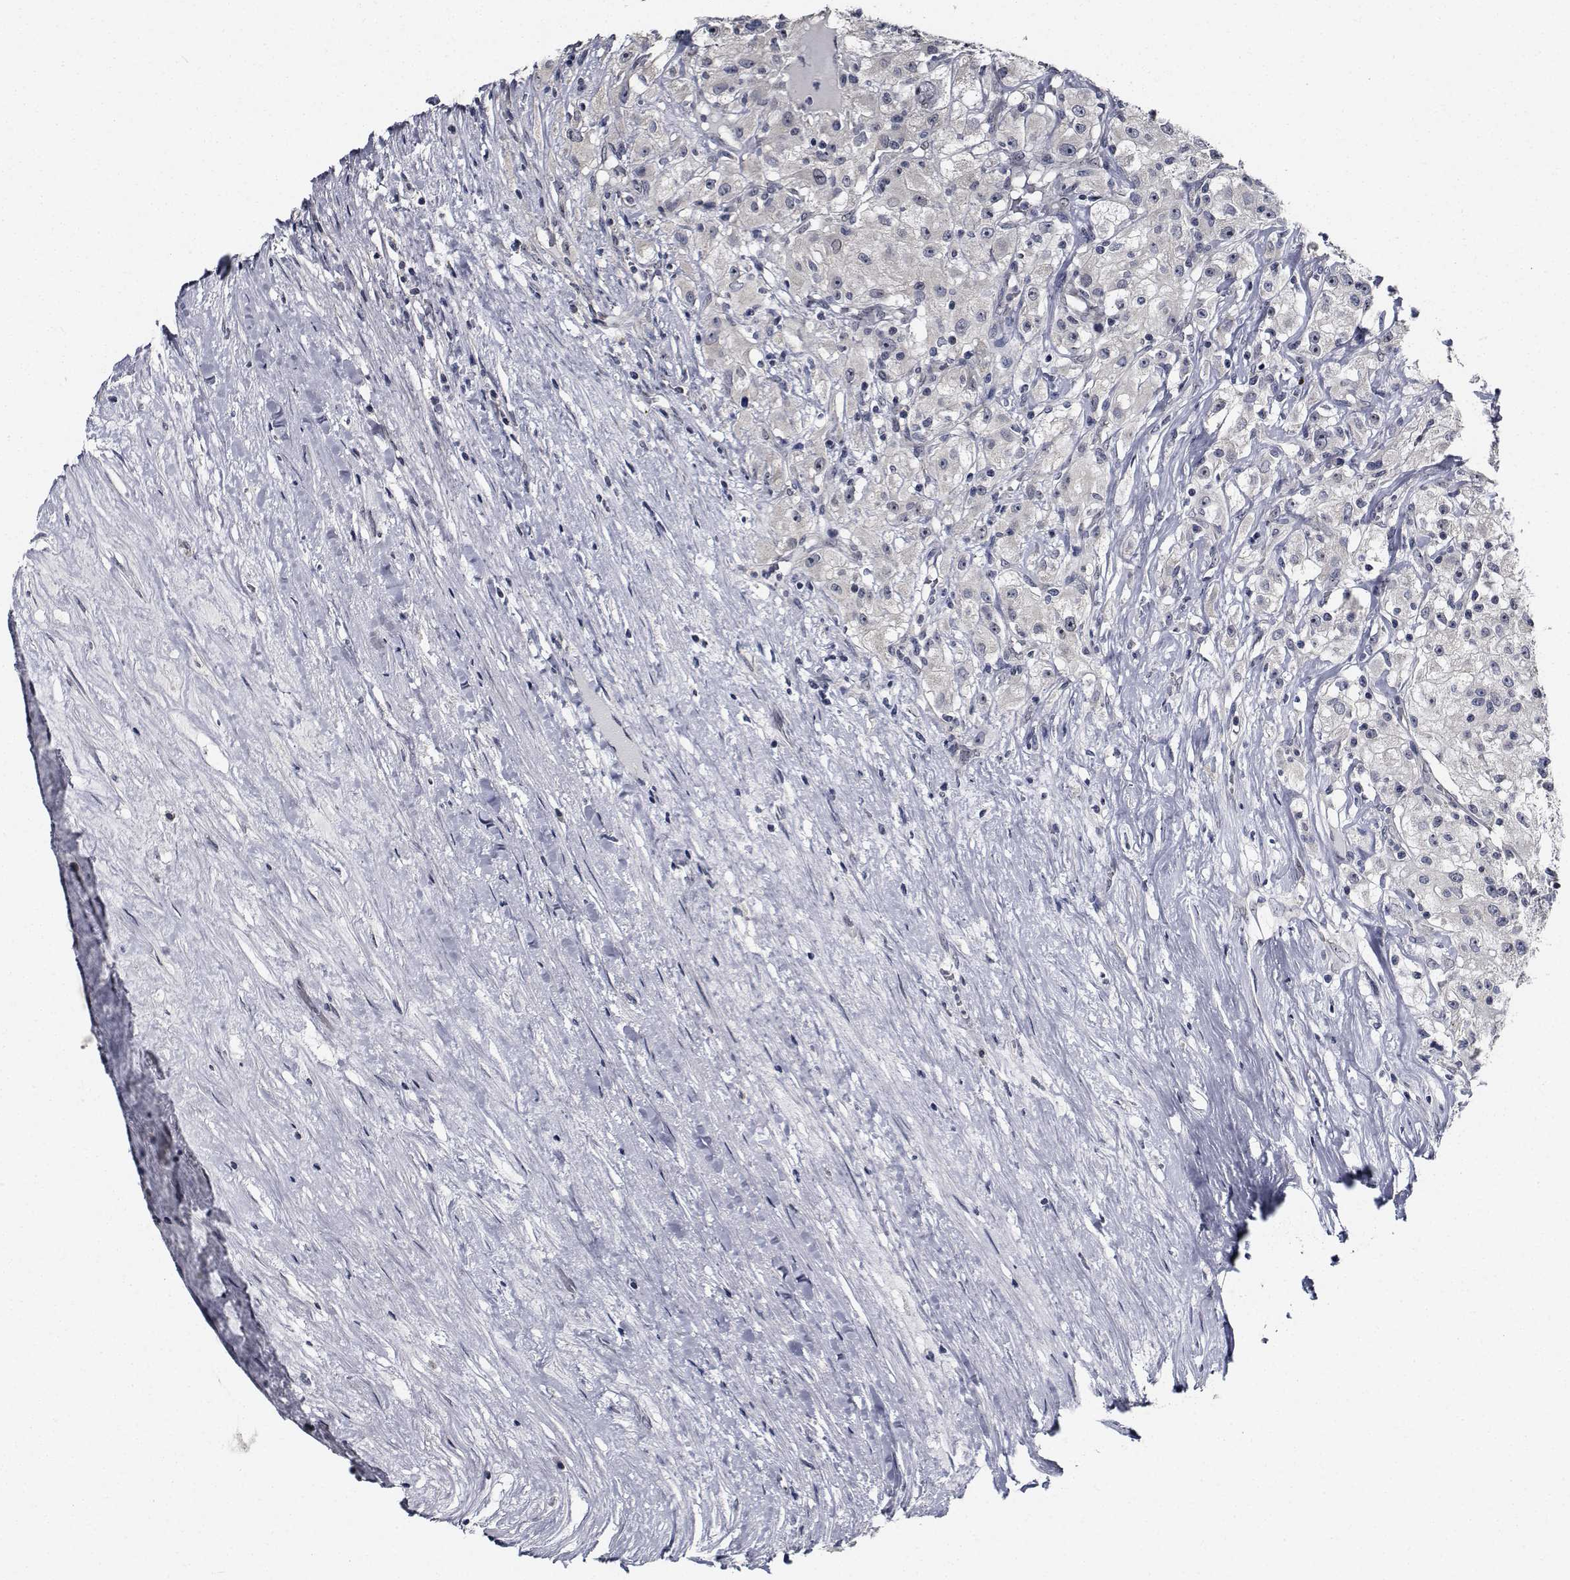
{"staining": {"intensity": "negative", "quantity": "none", "location": "none"}, "tissue": "renal cancer", "cell_type": "Tumor cells", "image_type": "cancer", "snomed": [{"axis": "morphology", "description": "Adenocarcinoma, NOS"}, {"axis": "topography", "description": "Kidney"}], "caption": "High magnification brightfield microscopy of renal cancer (adenocarcinoma) stained with DAB (3,3'-diaminobenzidine) (brown) and counterstained with hematoxylin (blue): tumor cells show no significant expression. Brightfield microscopy of immunohistochemistry stained with DAB (3,3'-diaminobenzidine) (brown) and hematoxylin (blue), captured at high magnification.", "gene": "NVL", "patient": {"sex": "female", "age": 67}}